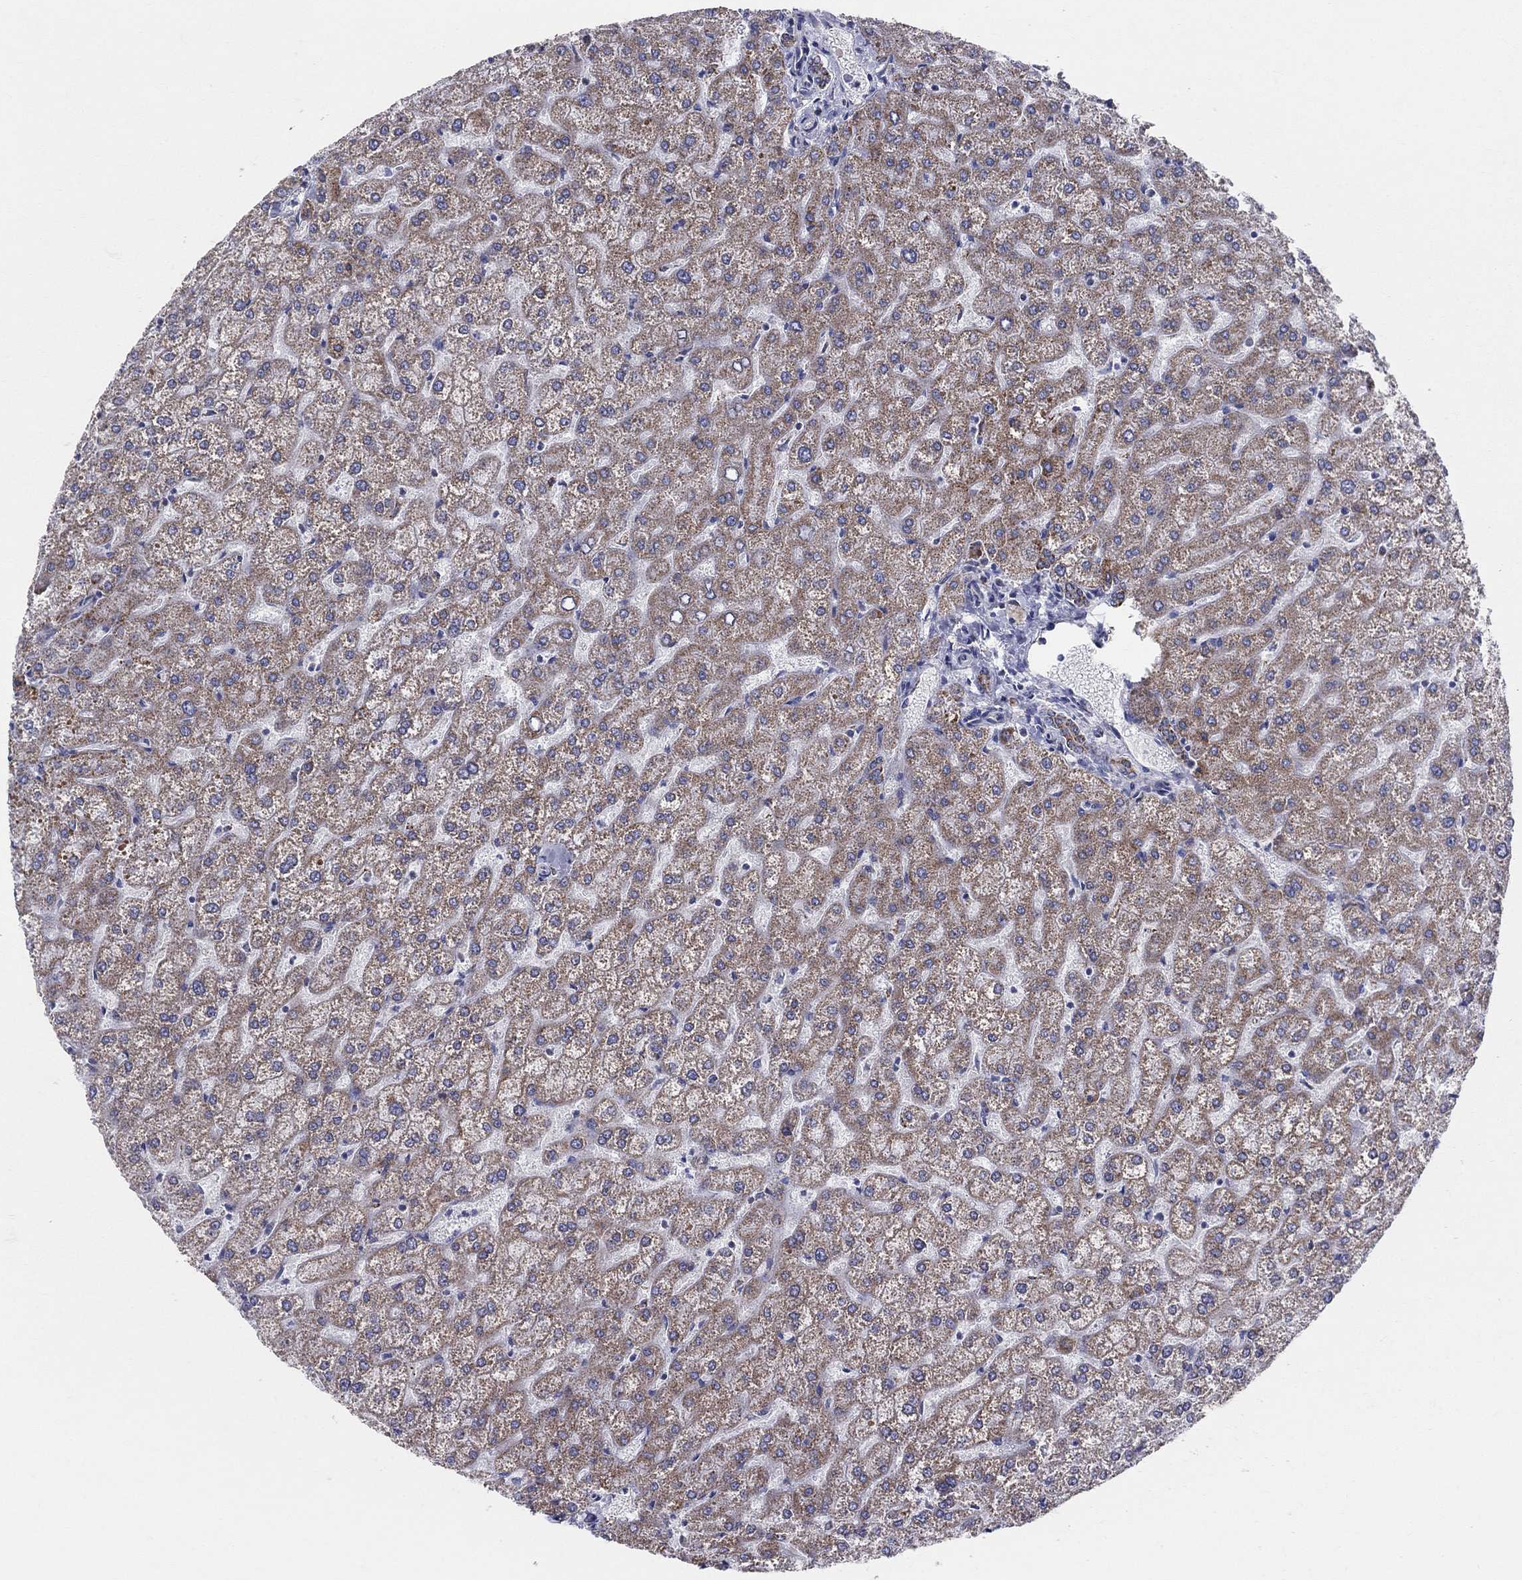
{"staining": {"intensity": "moderate", "quantity": "25%-75%", "location": "cytoplasmic/membranous"}, "tissue": "liver", "cell_type": "Cholangiocytes", "image_type": "normal", "snomed": [{"axis": "morphology", "description": "Normal tissue, NOS"}, {"axis": "topography", "description": "Liver"}], "caption": "Brown immunohistochemical staining in benign human liver exhibits moderate cytoplasmic/membranous expression in approximately 25%-75% of cholangiocytes.", "gene": "KISS1R", "patient": {"sex": "female", "age": 32}}